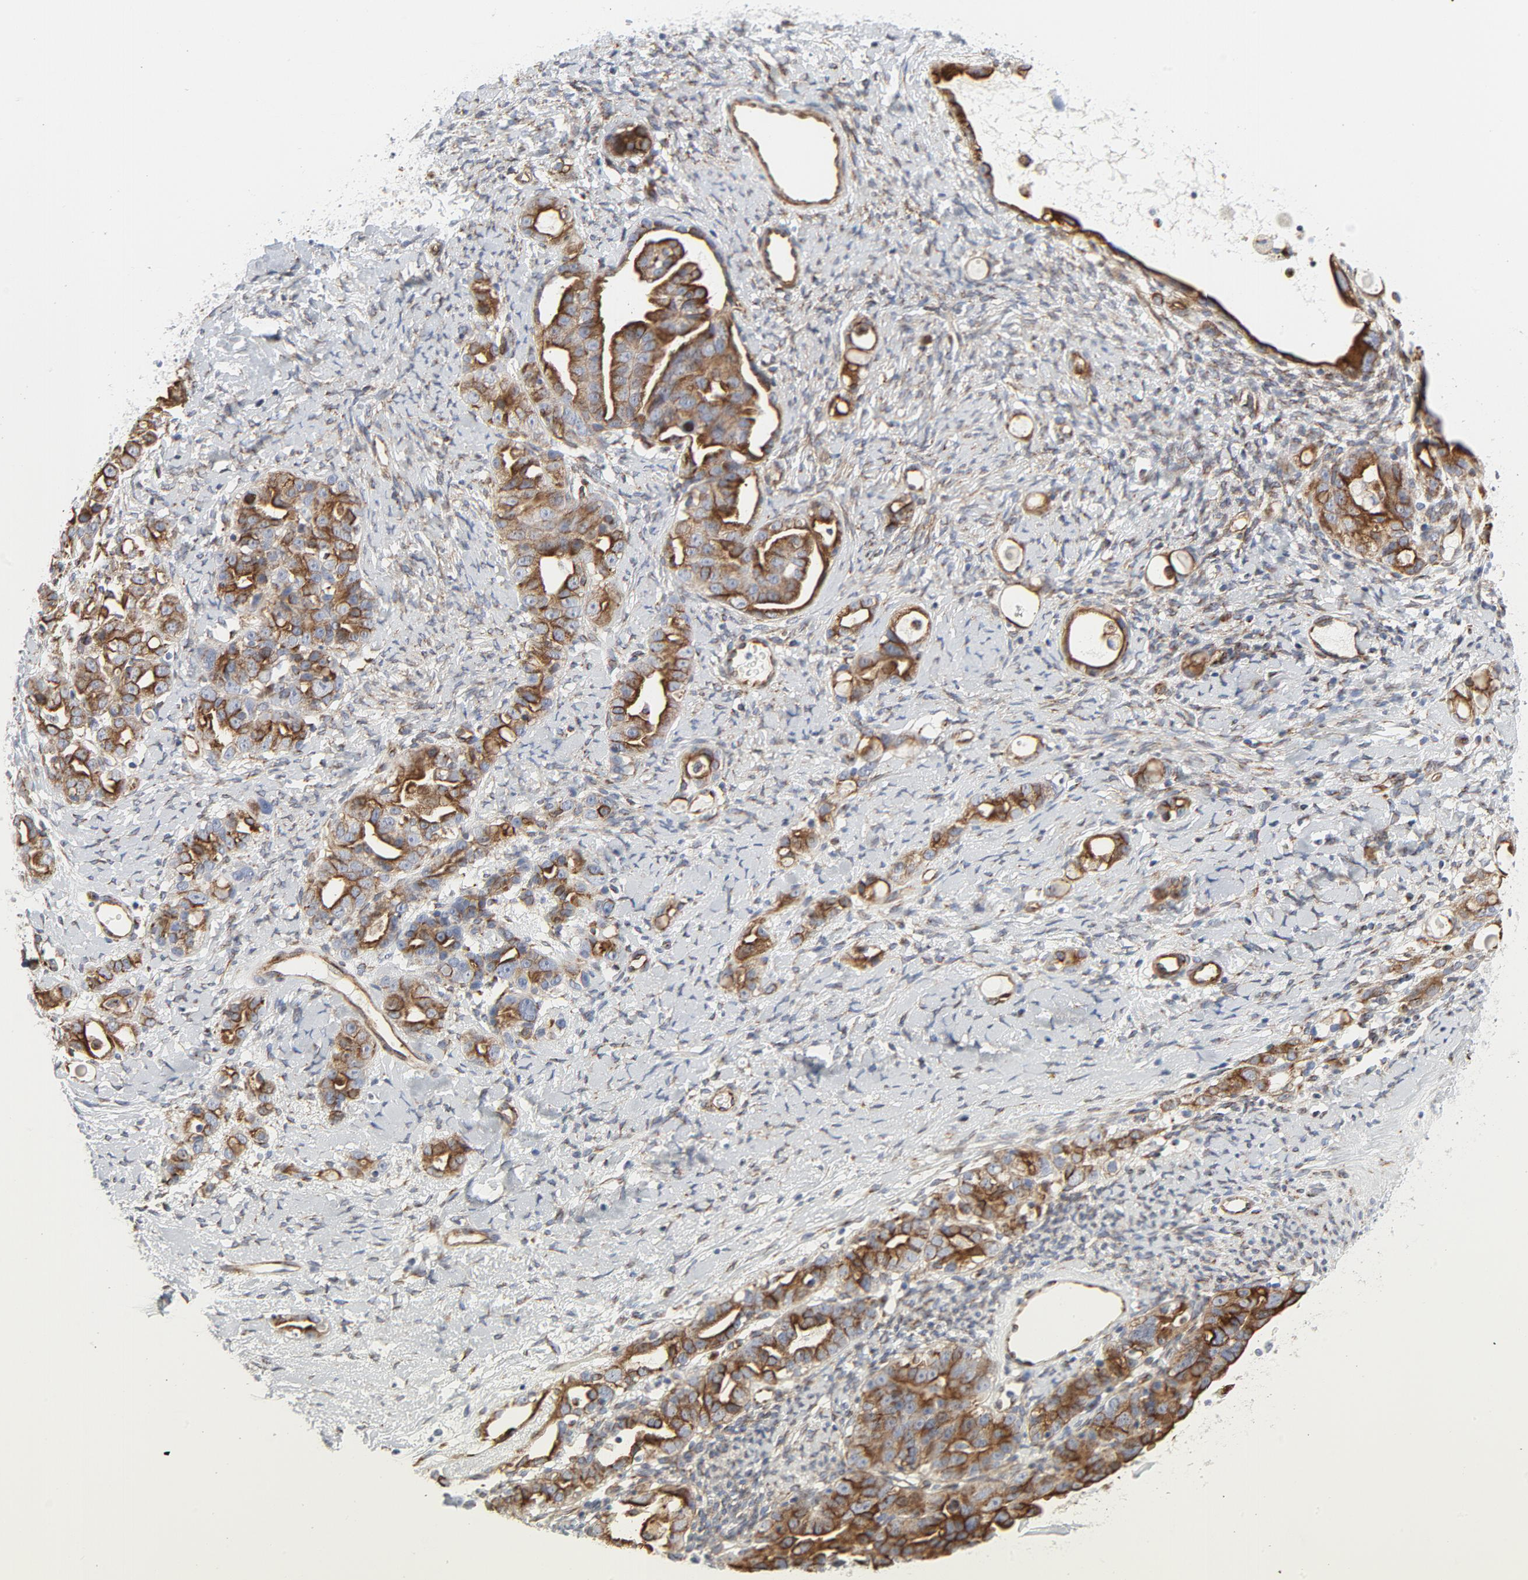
{"staining": {"intensity": "strong", "quantity": ">75%", "location": "cytoplasmic/membranous"}, "tissue": "ovarian cancer", "cell_type": "Tumor cells", "image_type": "cancer", "snomed": [{"axis": "morphology", "description": "Cystadenocarcinoma, serous, NOS"}, {"axis": "topography", "description": "Ovary"}], "caption": "A histopathology image of human ovarian serous cystadenocarcinoma stained for a protein demonstrates strong cytoplasmic/membranous brown staining in tumor cells.", "gene": "TUBB1", "patient": {"sex": "female", "age": 66}}